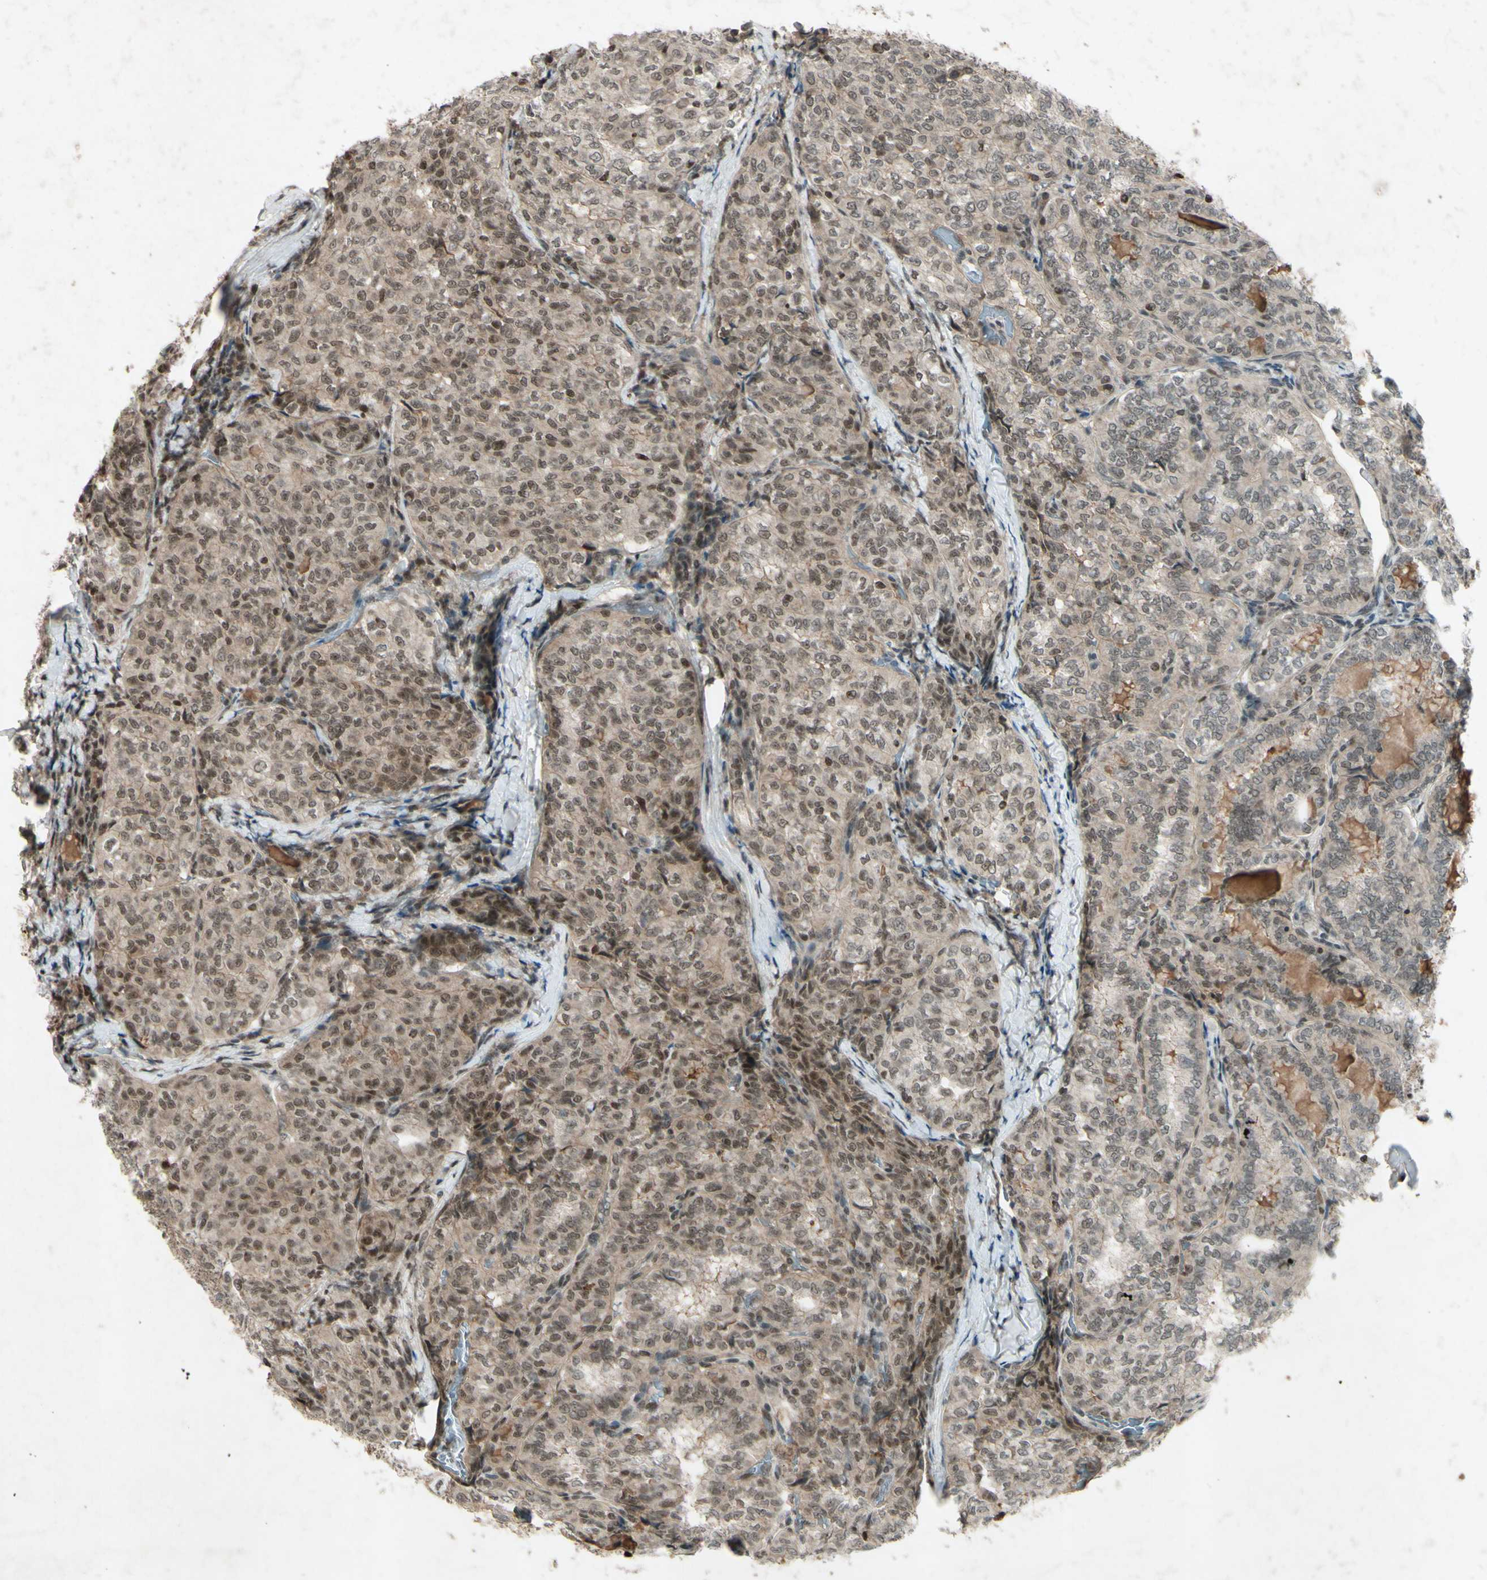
{"staining": {"intensity": "moderate", "quantity": ">75%", "location": "cytoplasmic/membranous,nuclear"}, "tissue": "thyroid cancer", "cell_type": "Tumor cells", "image_type": "cancer", "snomed": [{"axis": "morphology", "description": "Normal tissue, NOS"}, {"axis": "morphology", "description": "Papillary adenocarcinoma, NOS"}, {"axis": "topography", "description": "Thyroid gland"}], "caption": "Immunohistochemistry (IHC) of thyroid cancer reveals medium levels of moderate cytoplasmic/membranous and nuclear positivity in about >75% of tumor cells.", "gene": "SNW1", "patient": {"sex": "female", "age": 30}}